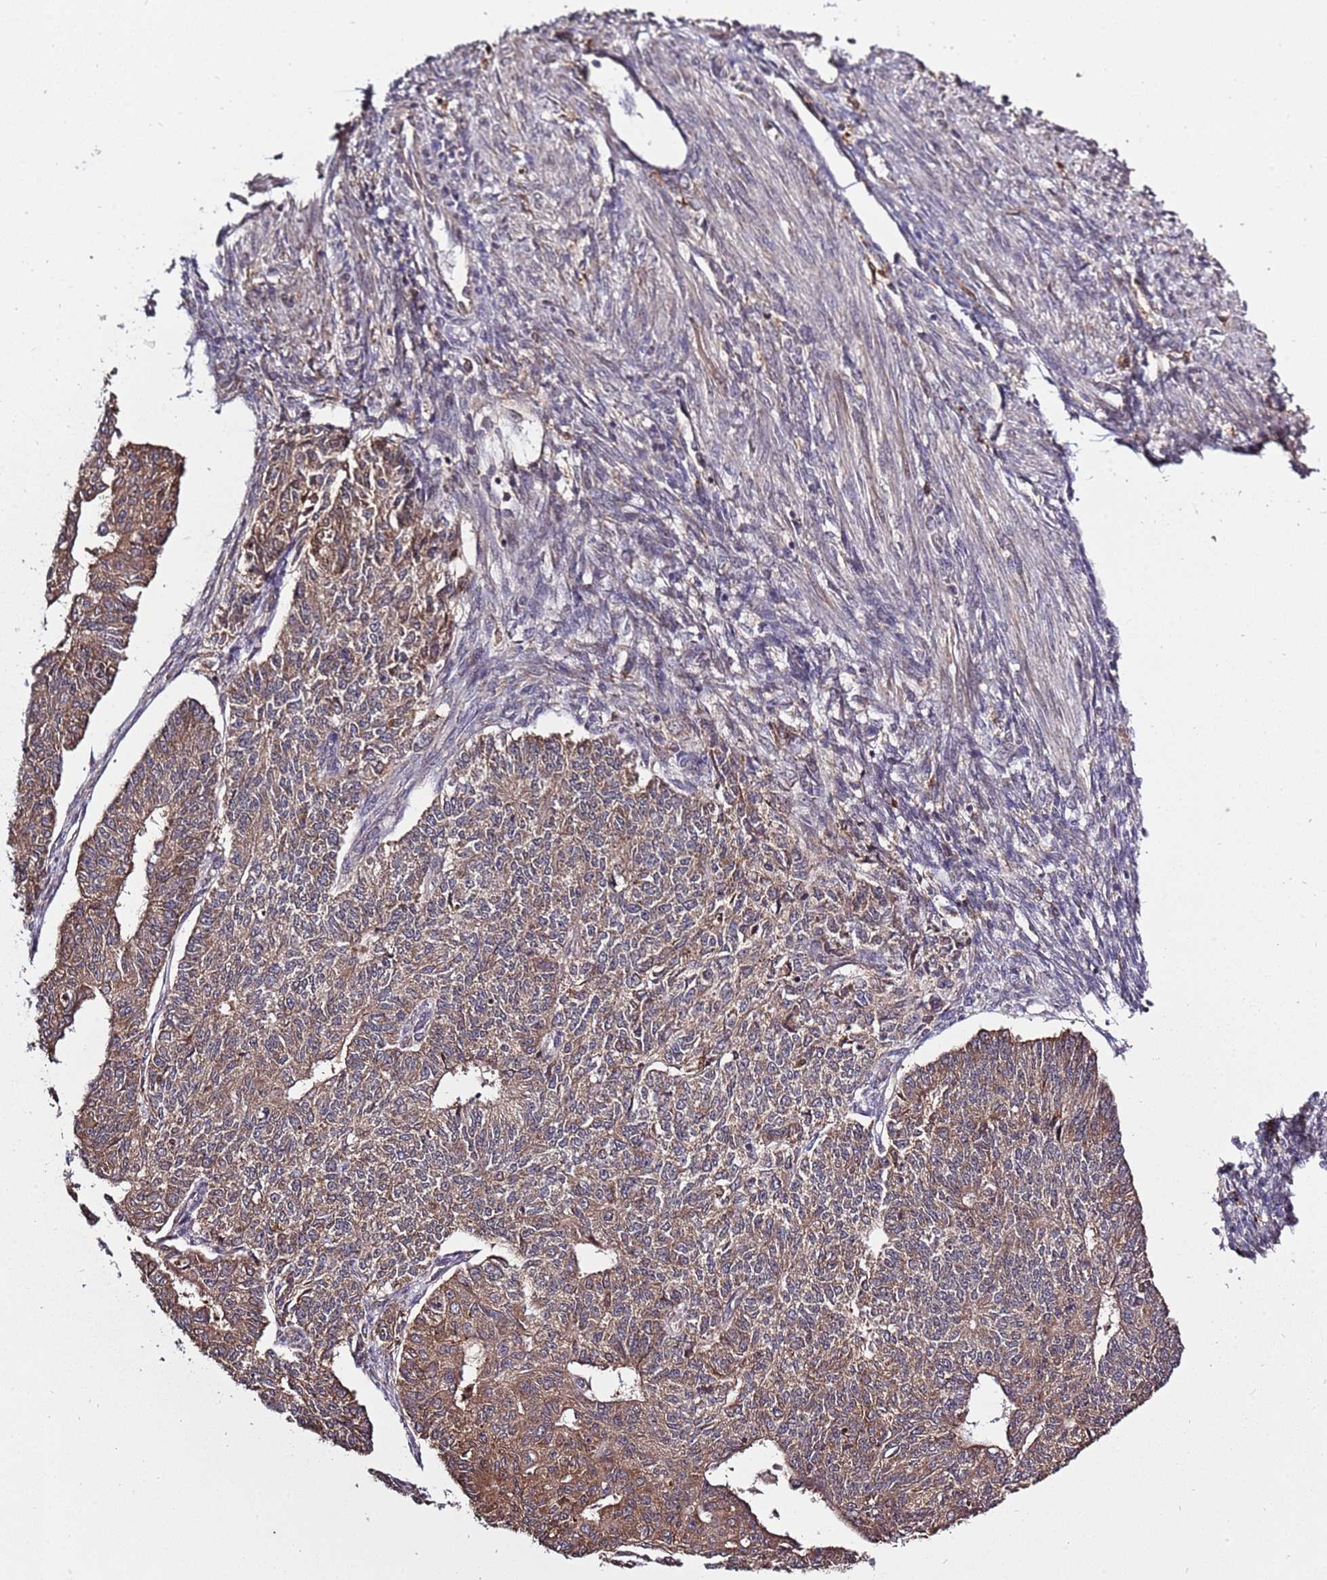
{"staining": {"intensity": "moderate", "quantity": ">75%", "location": "cytoplasmic/membranous"}, "tissue": "endometrial cancer", "cell_type": "Tumor cells", "image_type": "cancer", "snomed": [{"axis": "morphology", "description": "Adenocarcinoma, NOS"}, {"axis": "topography", "description": "Endometrium"}], "caption": "A micrograph of endometrial cancer (adenocarcinoma) stained for a protein shows moderate cytoplasmic/membranous brown staining in tumor cells.", "gene": "USP32", "patient": {"sex": "female", "age": 32}}